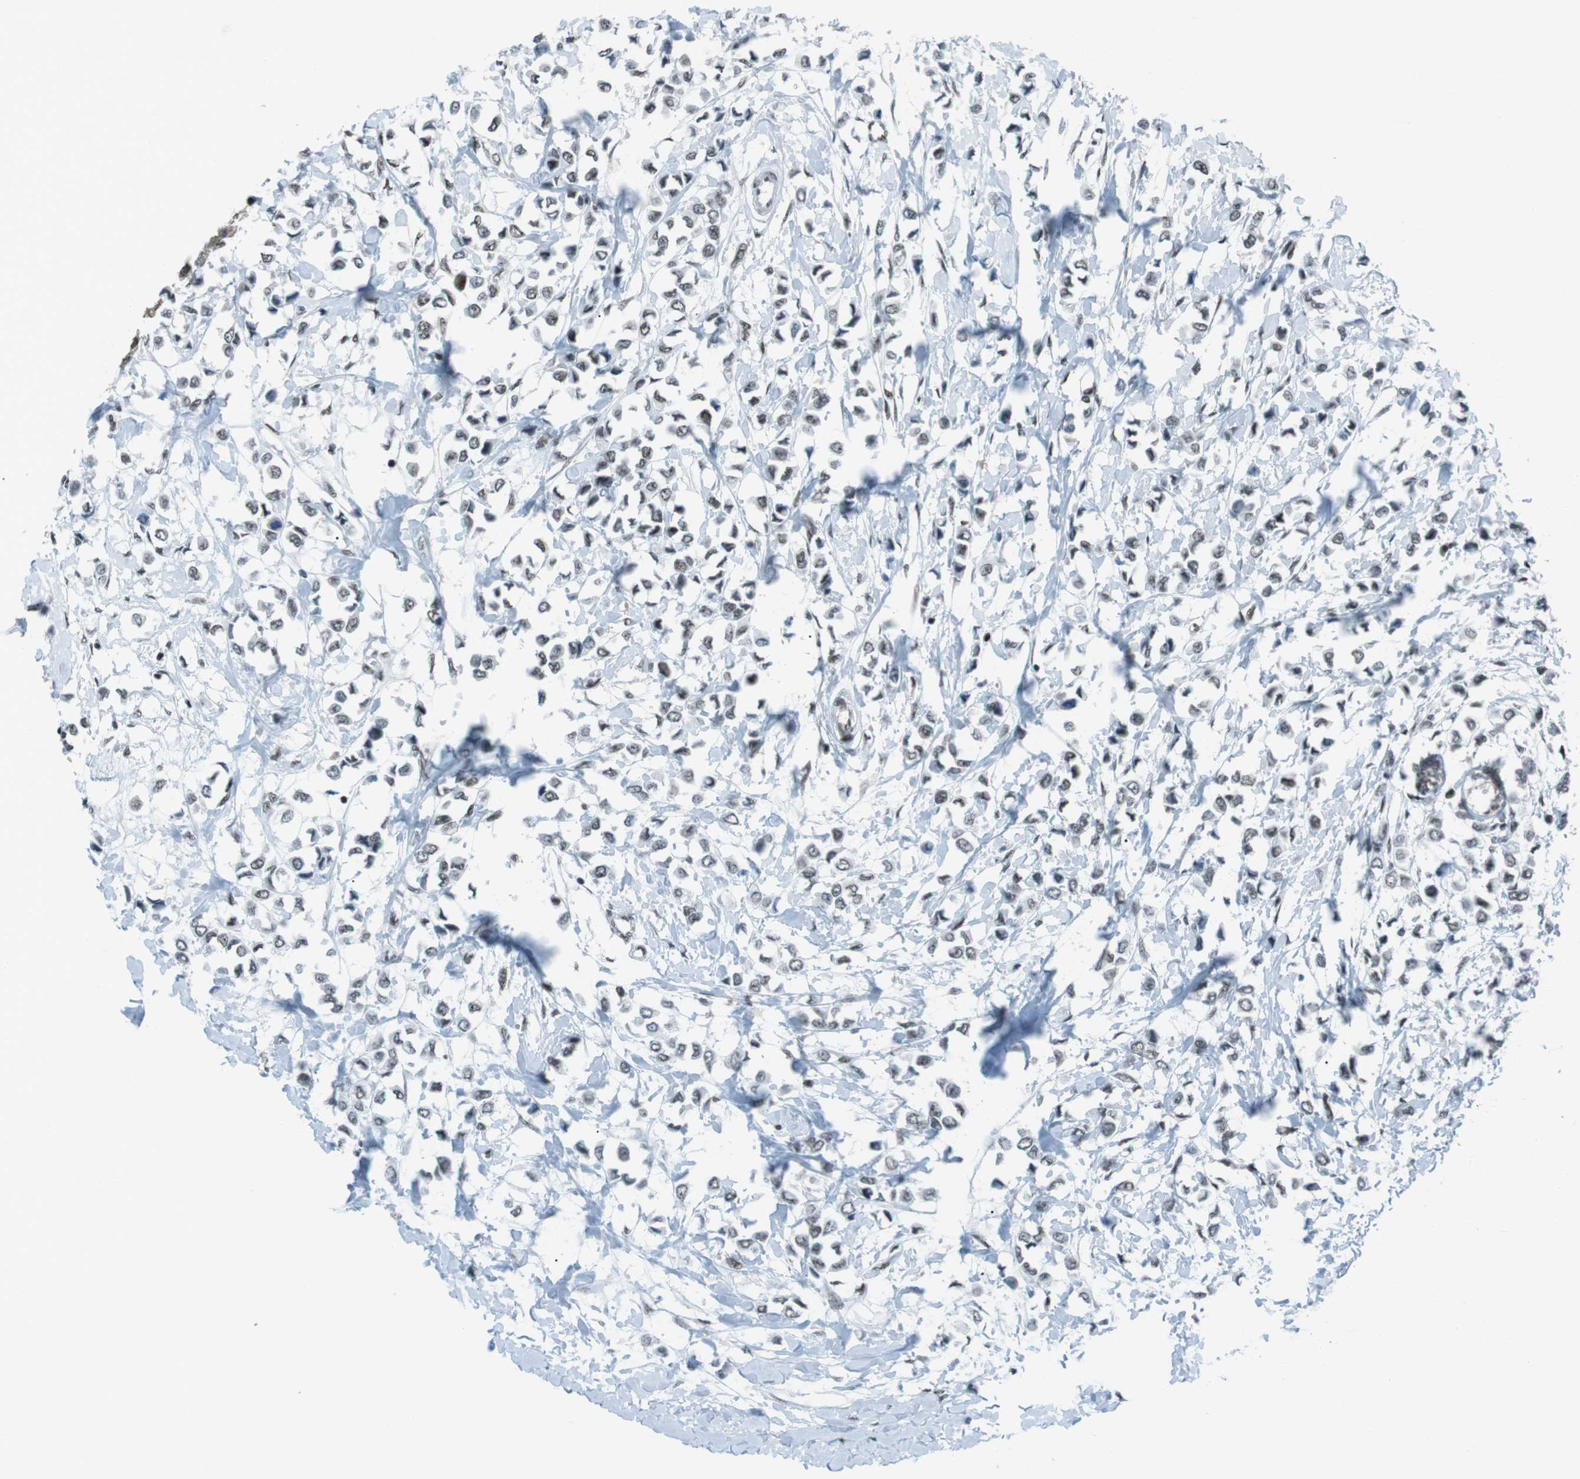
{"staining": {"intensity": "weak", "quantity": "25%-75%", "location": "nuclear"}, "tissue": "breast cancer", "cell_type": "Tumor cells", "image_type": "cancer", "snomed": [{"axis": "morphology", "description": "Lobular carcinoma"}, {"axis": "topography", "description": "Breast"}], "caption": "Immunohistochemical staining of breast cancer (lobular carcinoma) demonstrates low levels of weak nuclear protein expression in approximately 25%-75% of tumor cells. (Stains: DAB (3,3'-diaminobenzidine) in brown, nuclei in blue, Microscopy: brightfield microscopy at high magnification).", "gene": "TAF1", "patient": {"sex": "female", "age": 51}}